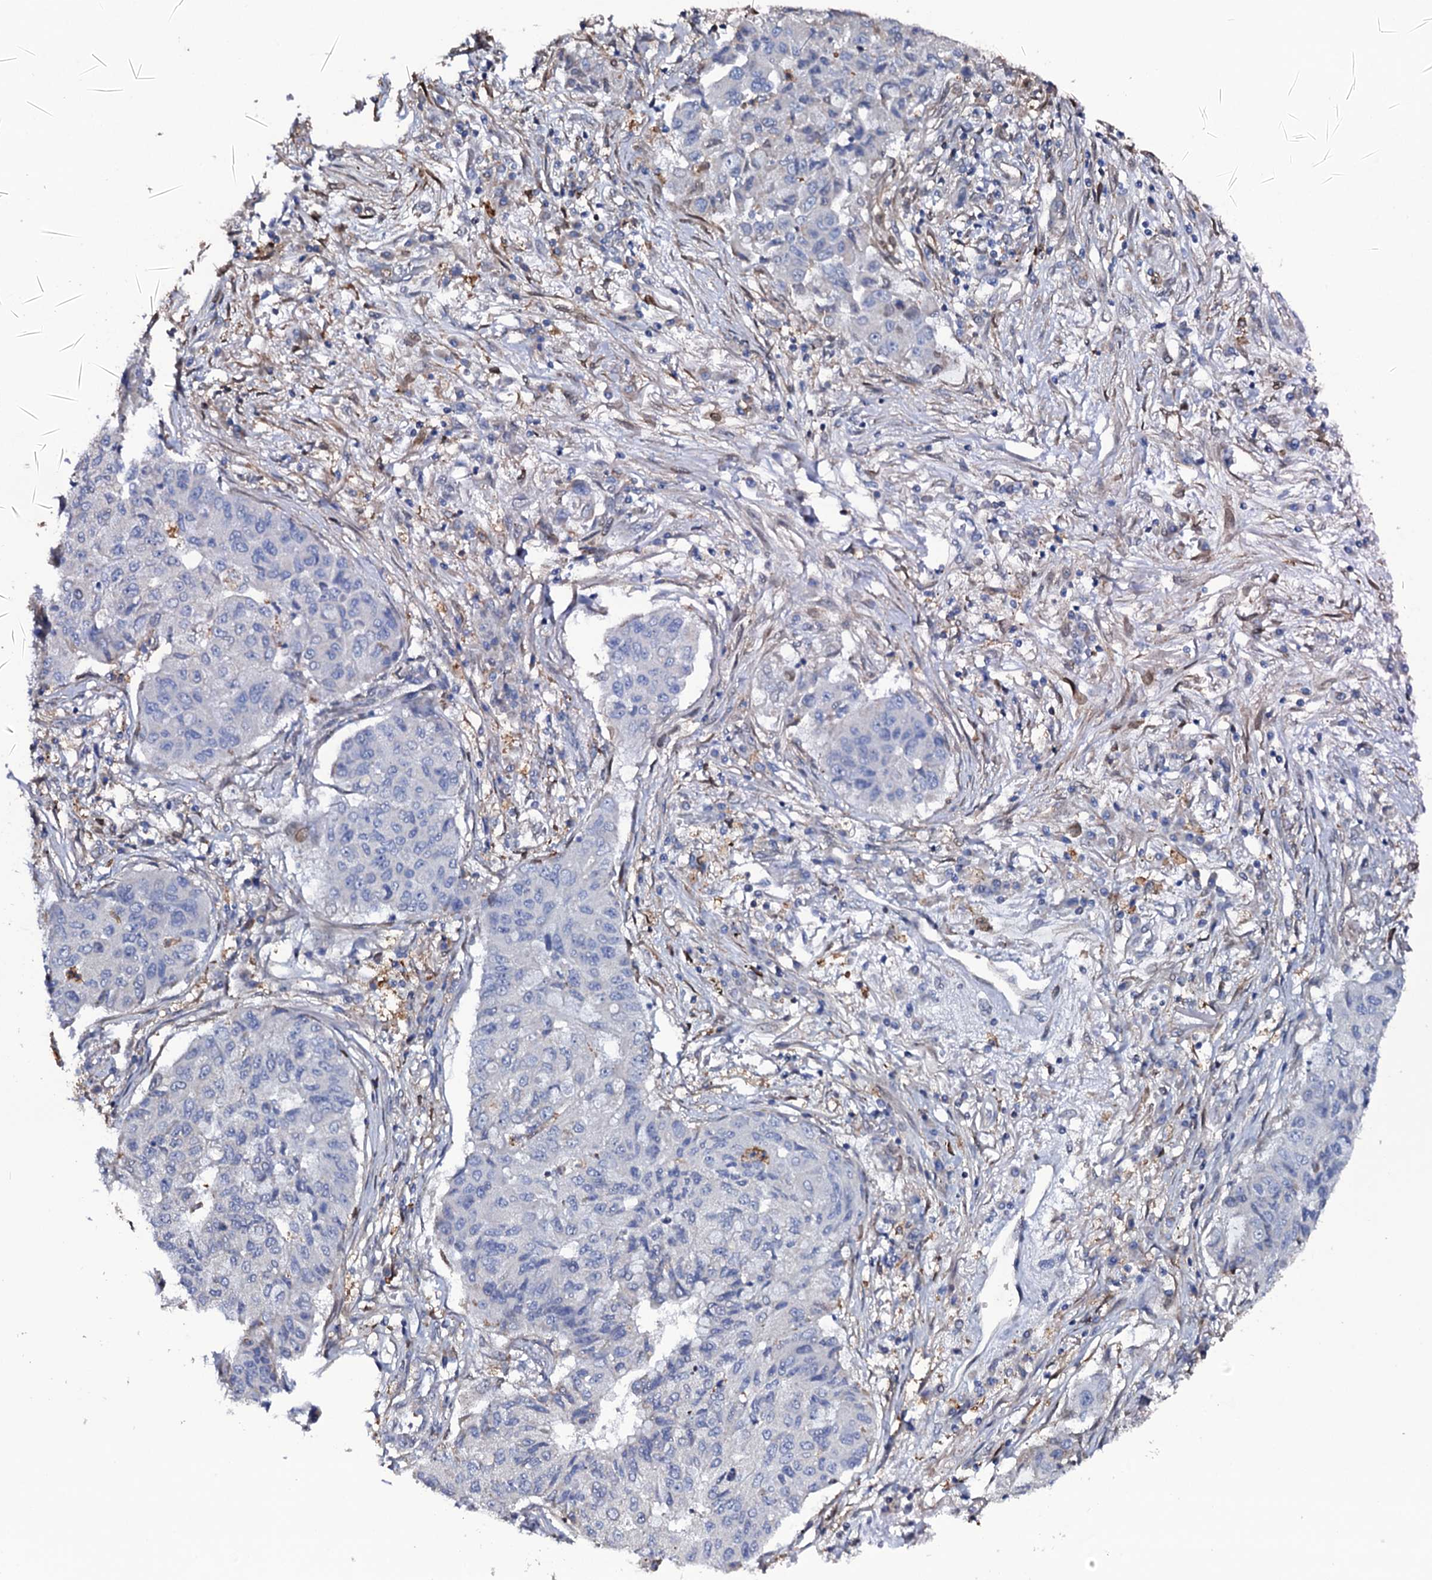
{"staining": {"intensity": "negative", "quantity": "none", "location": "none"}, "tissue": "lung cancer", "cell_type": "Tumor cells", "image_type": "cancer", "snomed": [{"axis": "morphology", "description": "Squamous cell carcinoma, NOS"}, {"axis": "topography", "description": "Lung"}], "caption": "Human lung squamous cell carcinoma stained for a protein using immunohistochemistry (IHC) displays no positivity in tumor cells.", "gene": "TTC23", "patient": {"sex": "male", "age": 74}}